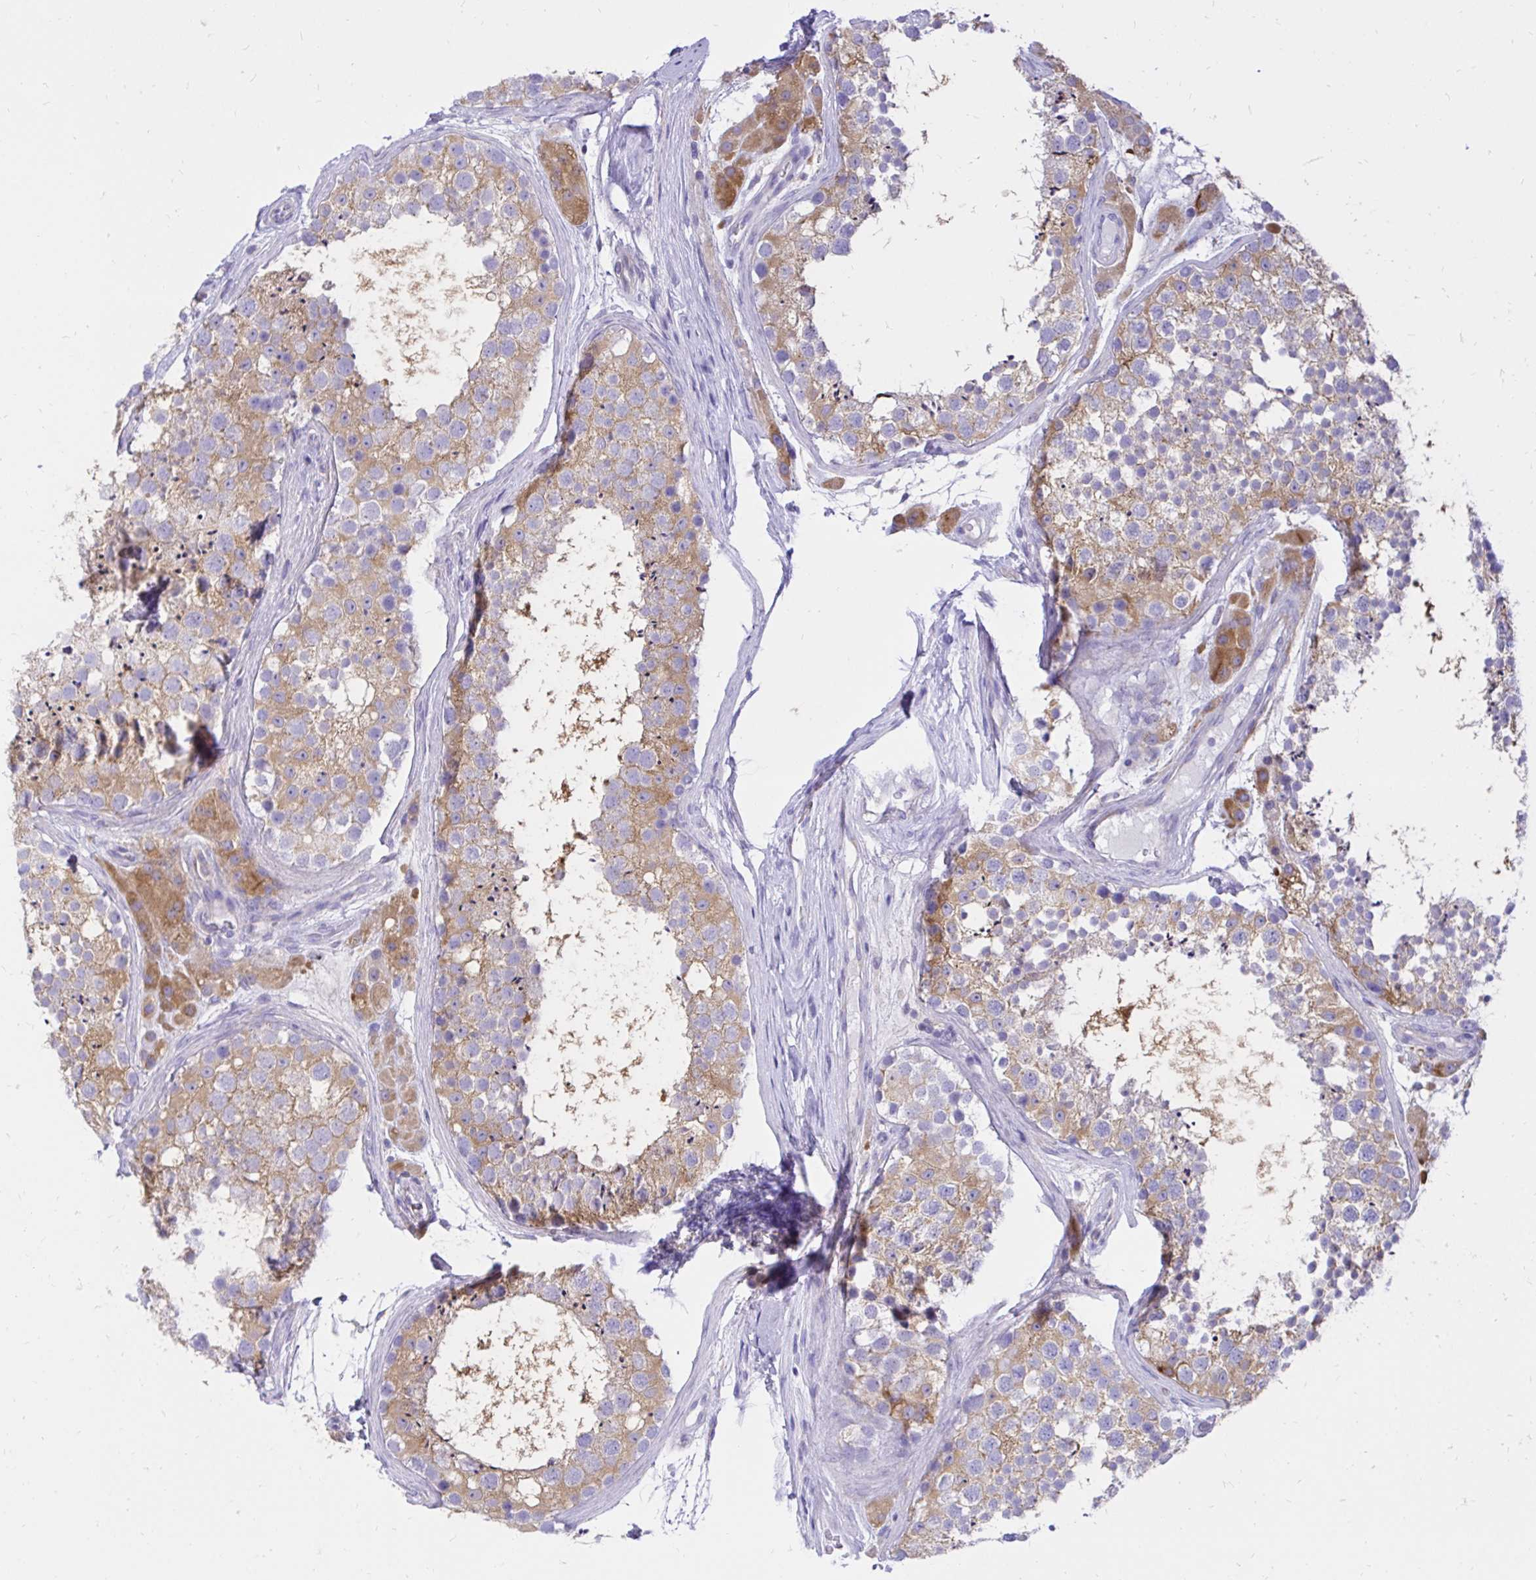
{"staining": {"intensity": "moderate", "quantity": "25%-75%", "location": "cytoplasmic/membranous"}, "tissue": "testis", "cell_type": "Cells in seminiferous ducts", "image_type": "normal", "snomed": [{"axis": "morphology", "description": "Normal tissue, NOS"}, {"axis": "topography", "description": "Testis"}], "caption": "This is a photomicrograph of immunohistochemistry (IHC) staining of normal testis, which shows moderate staining in the cytoplasmic/membranous of cells in seminiferous ducts.", "gene": "ABCB10", "patient": {"sex": "male", "age": 41}}